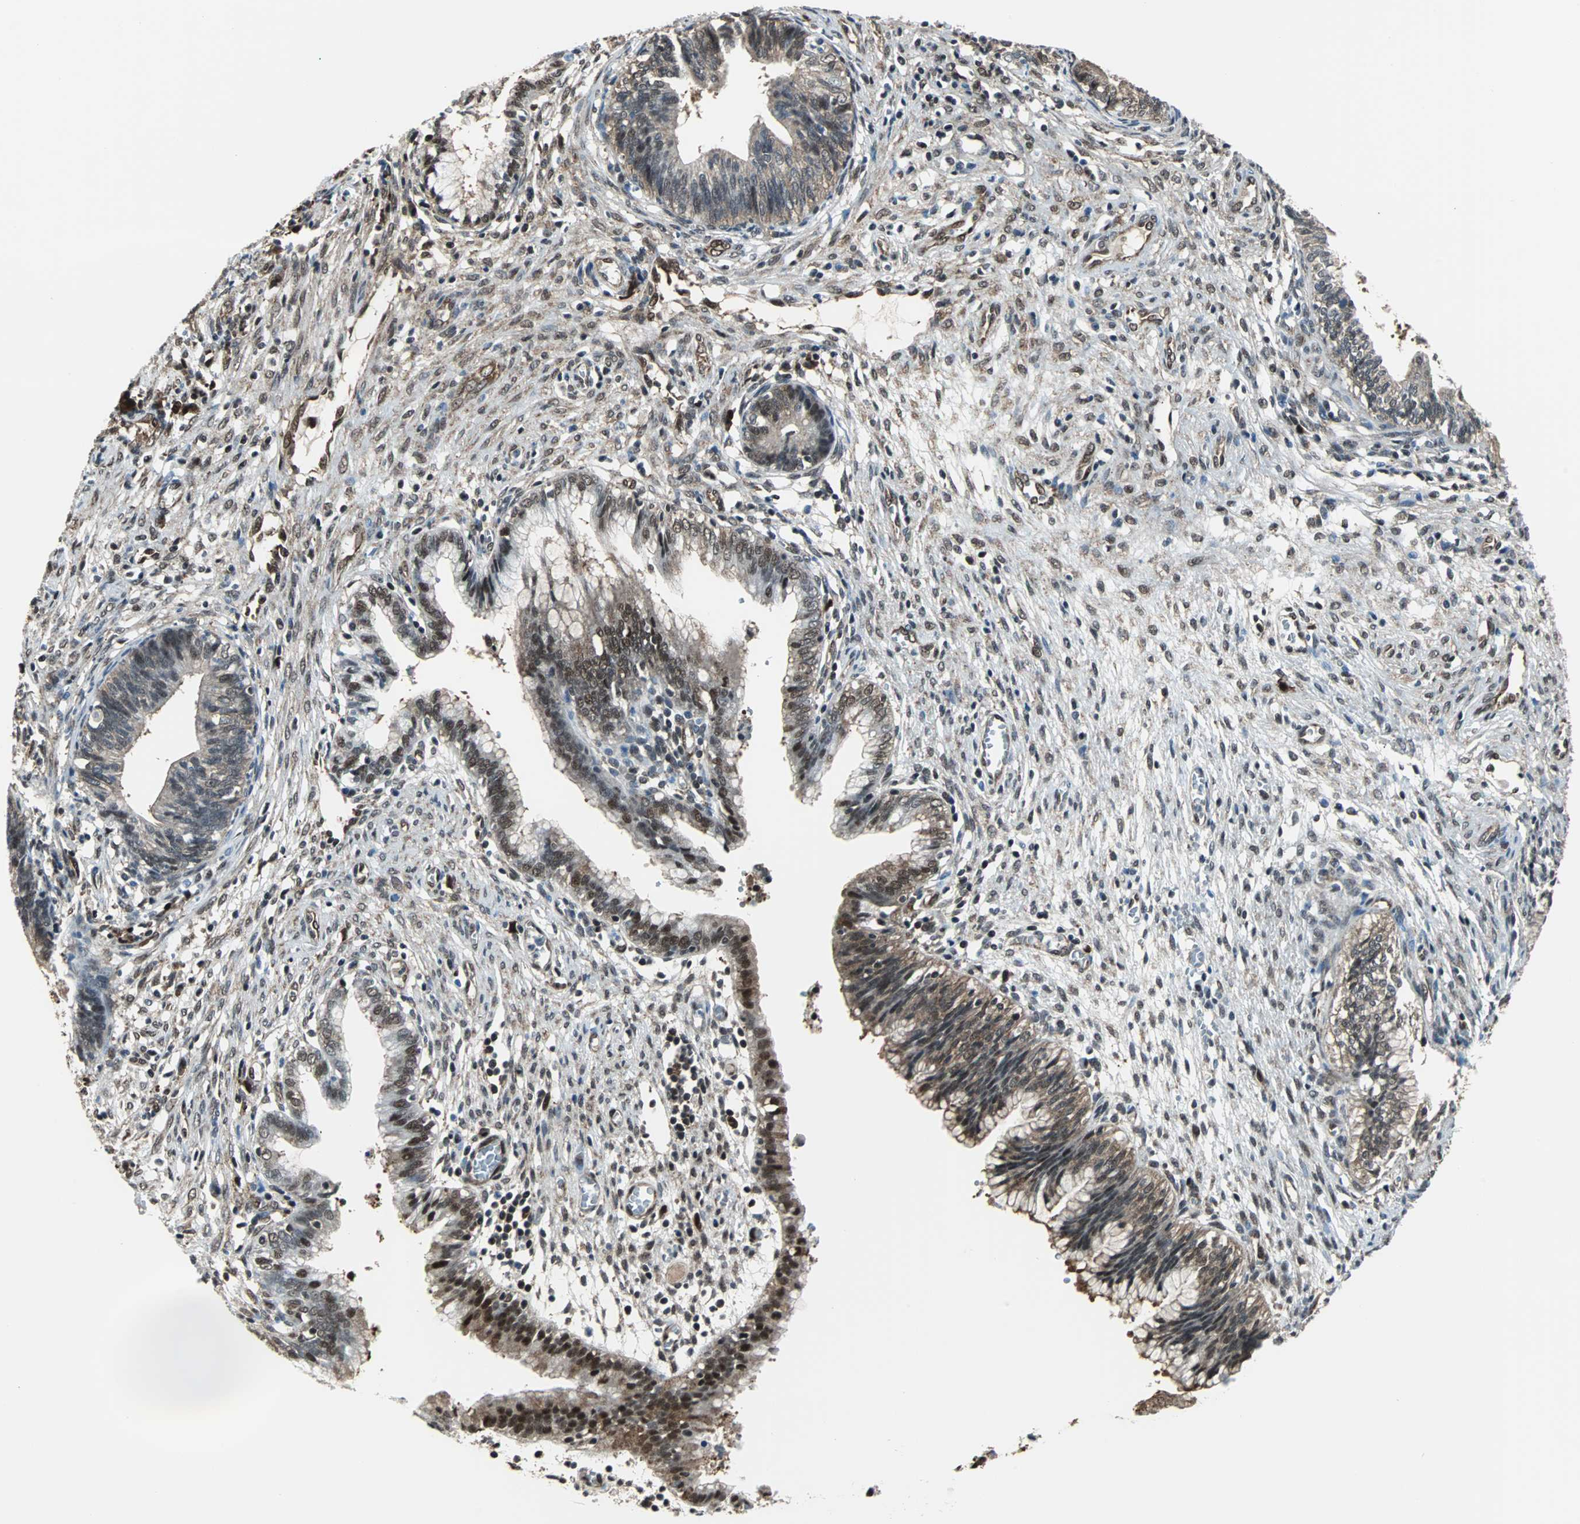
{"staining": {"intensity": "moderate", "quantity": ">75%", "location": "cytoplasmic/membranous"}, "tissue": "cervical cancer", "cell_type": "Tumor cells", "image_type": "cancer", "snomed": [{"axis": "morphology", "description": "Adenocarcinoma, NOS"}, {"axis": "topography", "description": "Cervix"}], "caption": "This is a histology image of immunohistochemistry (IHC) staining of cervical adenocarcinoma, which shows moderate positivity in the cytoplasmic/membranous of tumor cells.", "gene": "VCP", "patient": {"sex": "female", "age": 44}}